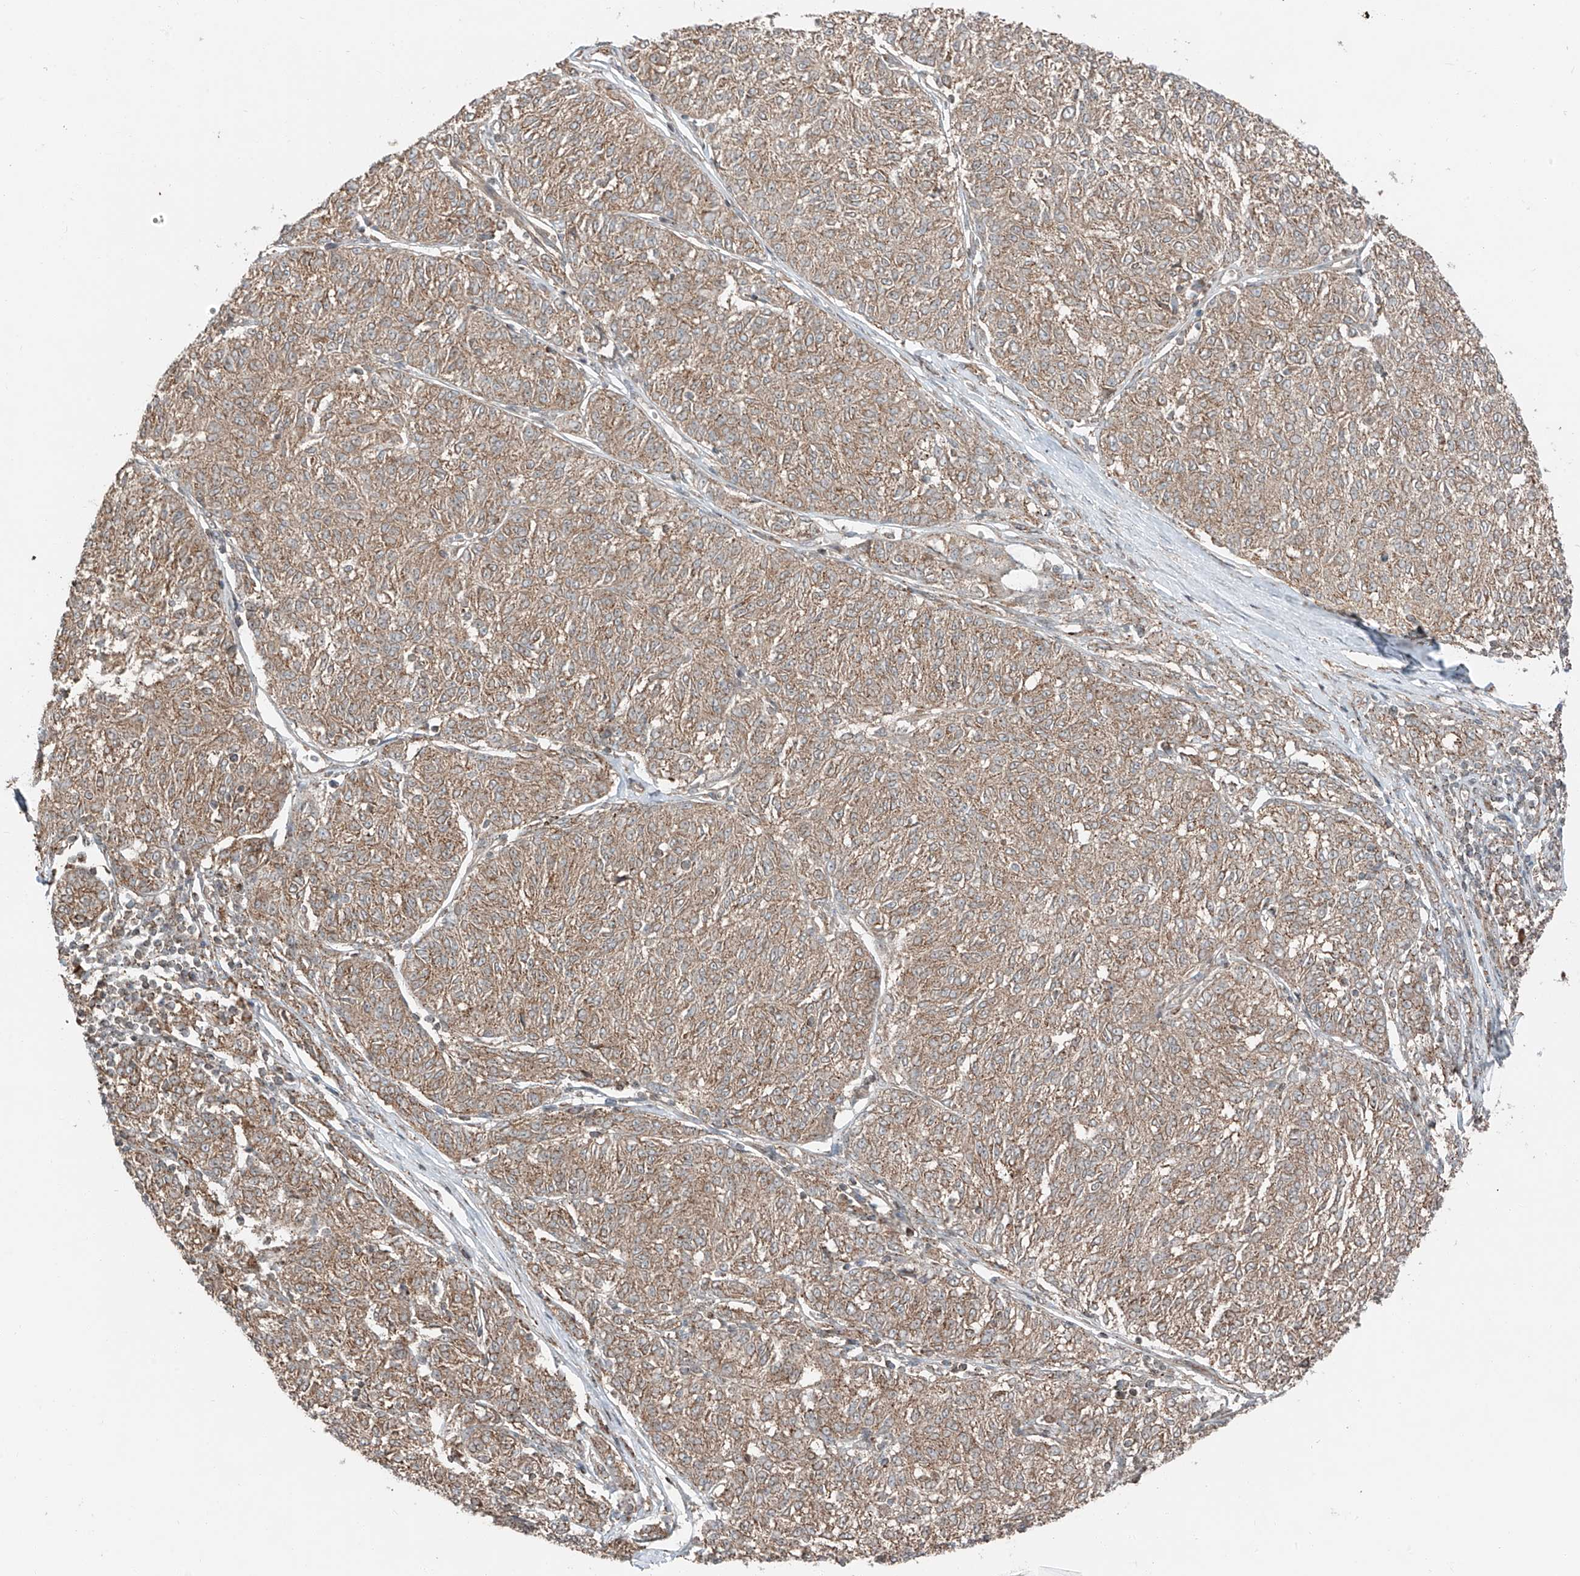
{"staining": {"intensity": "moderate", "quantity": ">75%", "location": "cytoplasmic/membranous"}, "tissue": "melanoma", "cell_type": "Tumor cells", "image_type": "cancer", "snomed": [{"axis": "morphology", "description": "Malignant melanoma, NOS"}, {"axis": "topography", "description": "Skin"}], "caption": "Tumor cells exhibit medium levels of moderate cytoplasmic/membranous expression in approximately >75% of cells in human melanoma.", "gene": "CEP162", "patient": {"sex": "female", "age": 72}}